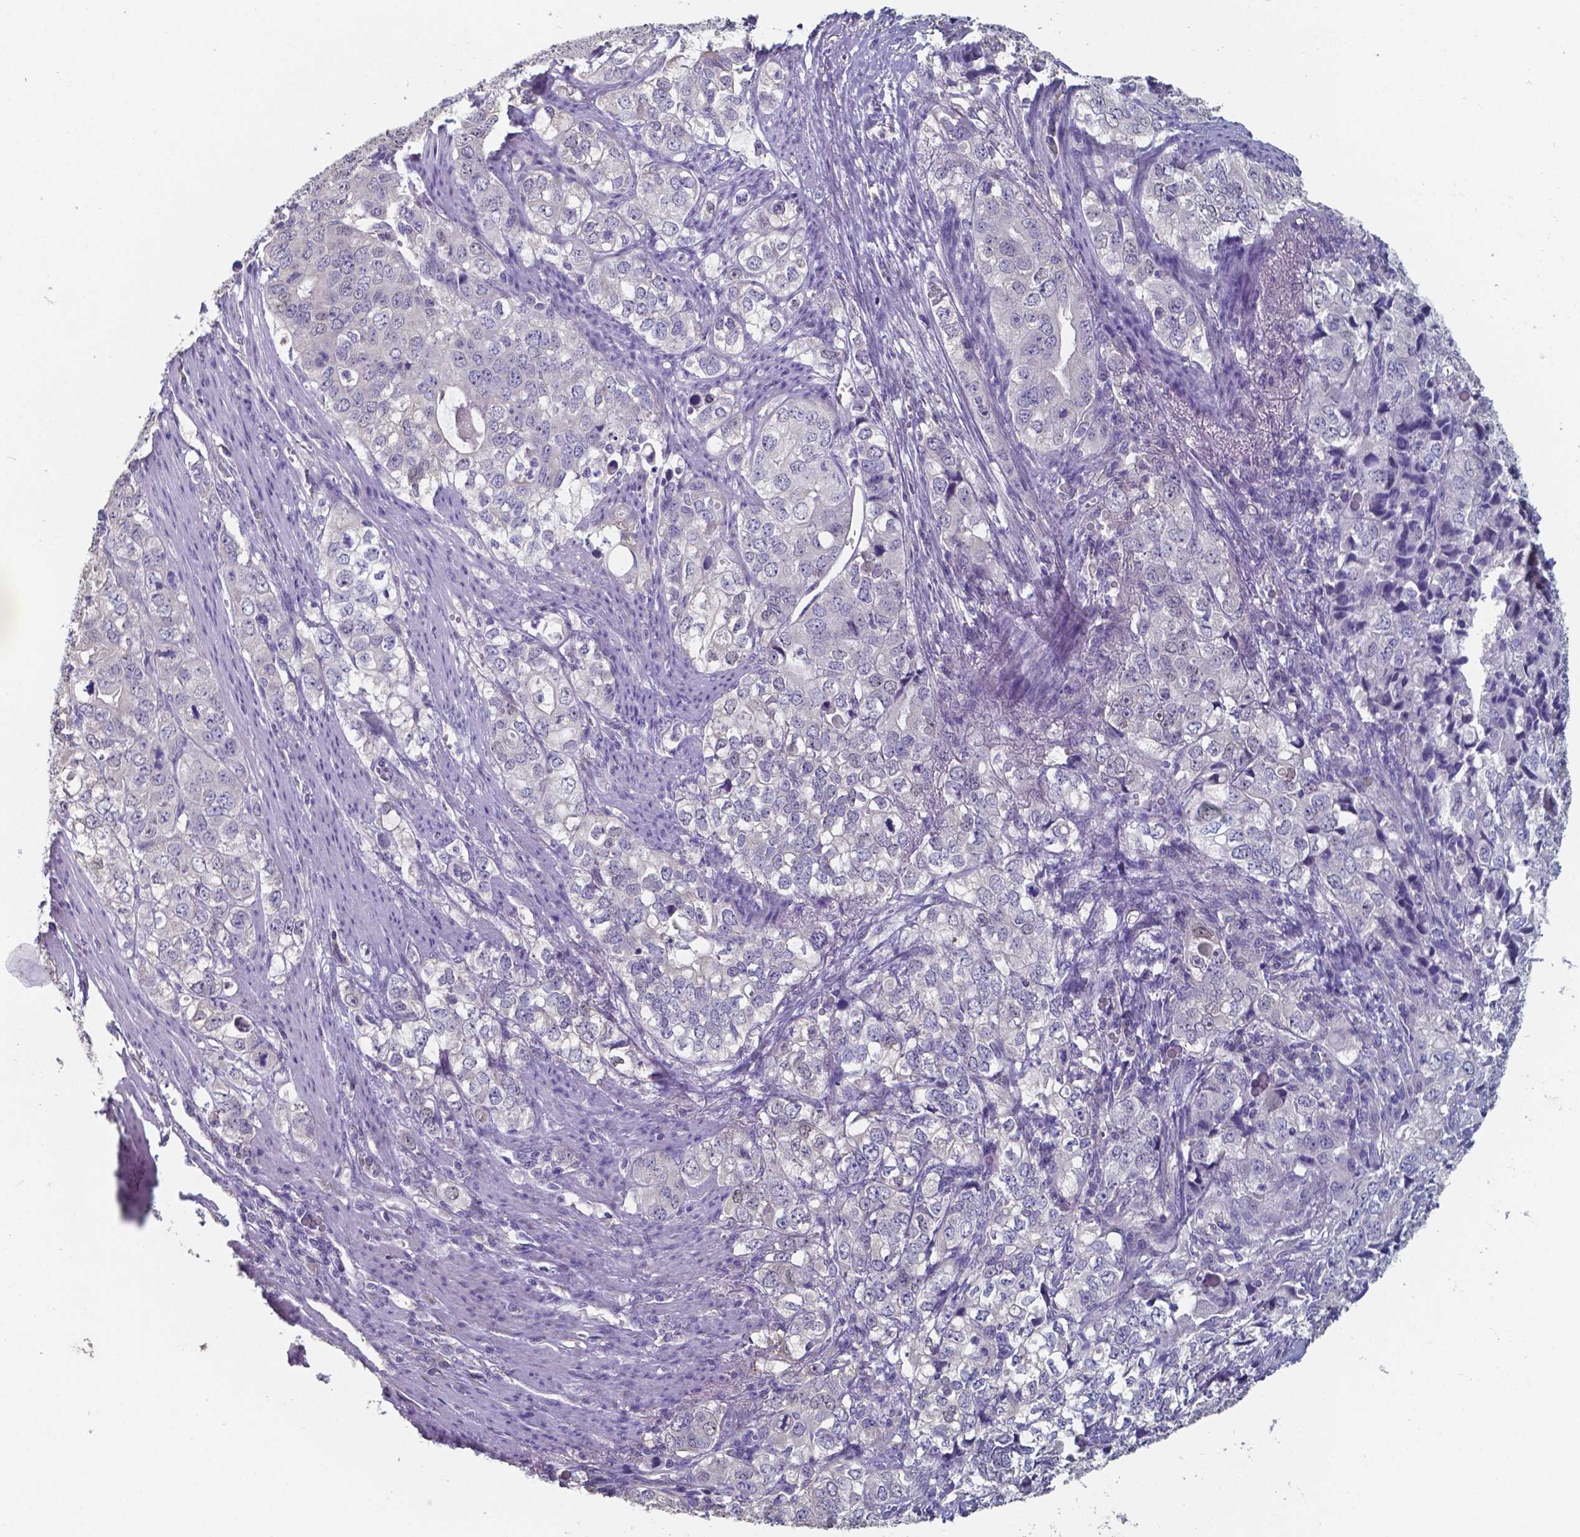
{"staining": {"intensity": "negative", "quantity": "none", "location": "none"}, "tissue": "stomach cancer", "cell_type": "Tumor cells", "image_type": "cancer", "snomed": [{"axis": "morphology", "description": "Adenocarcinoma, NOS"}, {"axis": "topography", "description": "Stomach, lower"}], "caption": "Photomicrograph shows no significant protein positivity in tumor cells of stomach cancer.", "gene": "FOXJ1", "patient": {"sex": "female", "age": 72}}